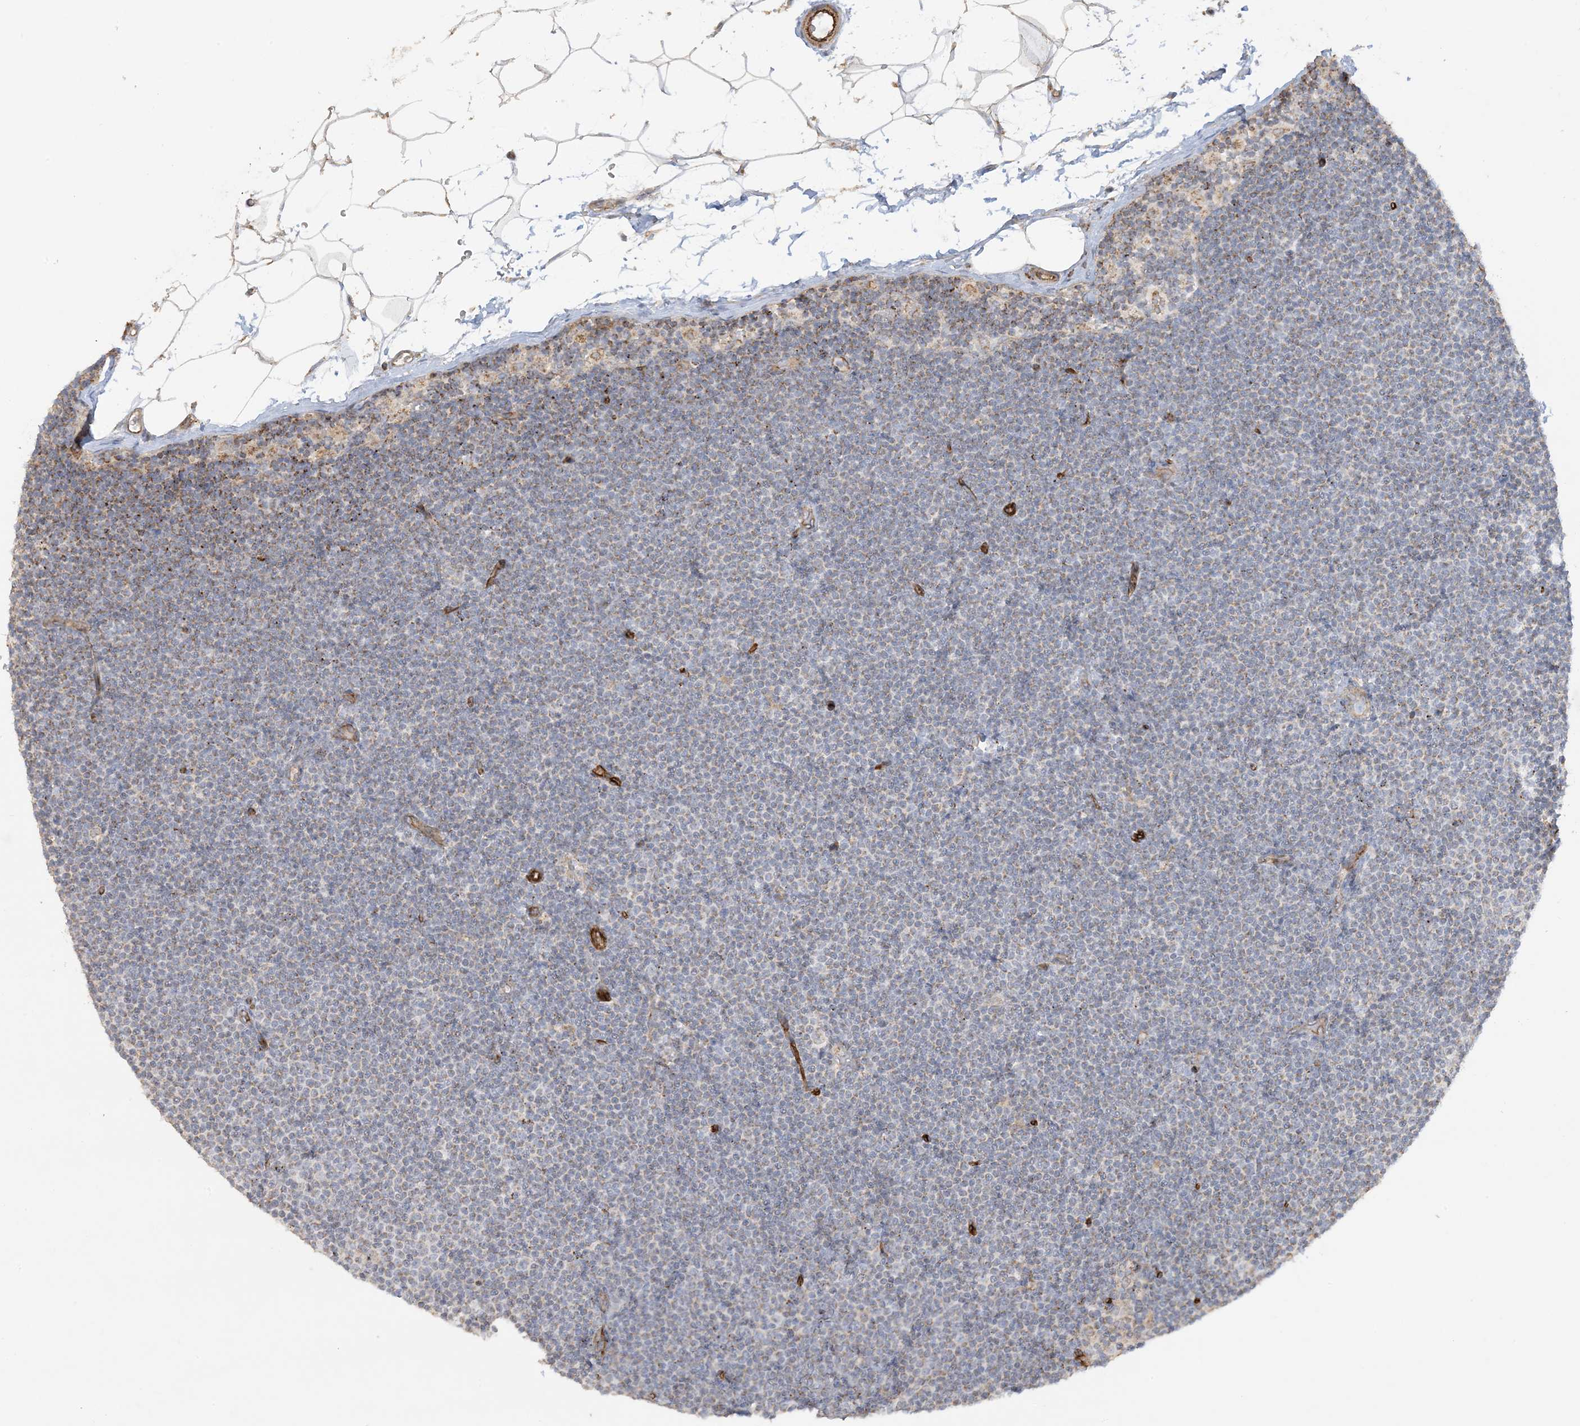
{"staining": {"intensity": "weak", "quantity": "<25%", "location": "cytoplasmic/membranous"}, "tissue": "lymphoma", "cell_type": "Tumor cells", "image_type": "cancer", "snomed": [{"axis": "morphology", "description": "Malignant lymphoma, non-Hodgkin's type, Low grade"}, {"axis": "topography", "description": "Lymph node"}], "caption": "Immunohistochemistry of lymphoma demonstrates no positivity in tumor cells. (IHC, brightfield microscopy, high magnification).", "gene": "AGA", "patient": {"sex": "female", "age": 53}}